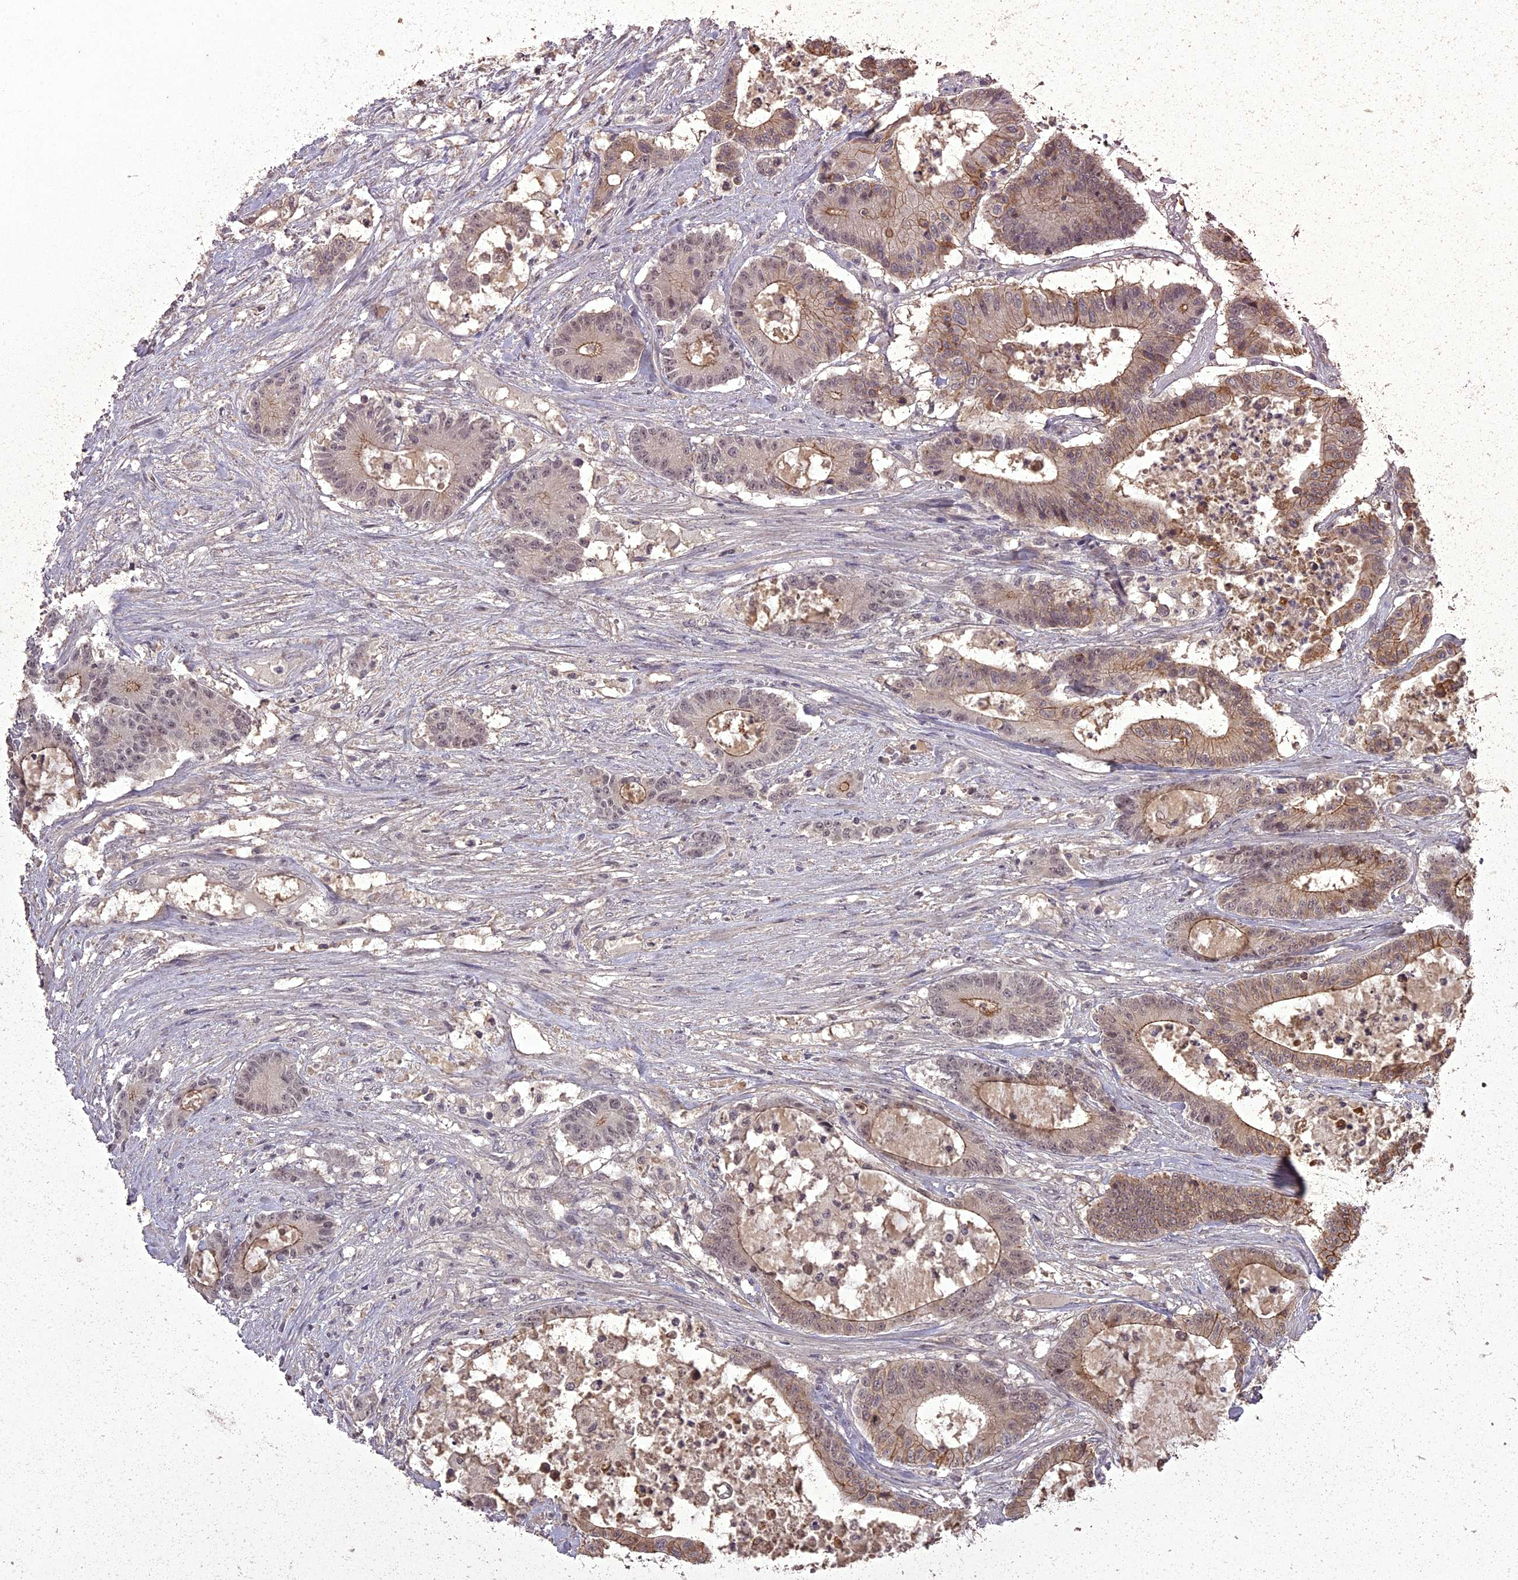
{"staining": {"intensity": "moderate", "quantity": "25%-75%", "location": "cytoplasmic/membranous"}, "tissue": "colorectal cancer", "cell_type": "Tumor cells", "image_type": "cancer", "snomed": [{"axis": "morphology", "description": "Adenocarcinoma, NOS"}, {"axis": "topography", "description": "Colon"}], "caption": "Human colorectal adenocarcinoma stained for a protein (brown) reveals moderate cytoplasmic/membranous positive positivity in about 25%-75% of tumor cells.", "gene": "ING5", "patient": {"sex": "female", "age": 84}}